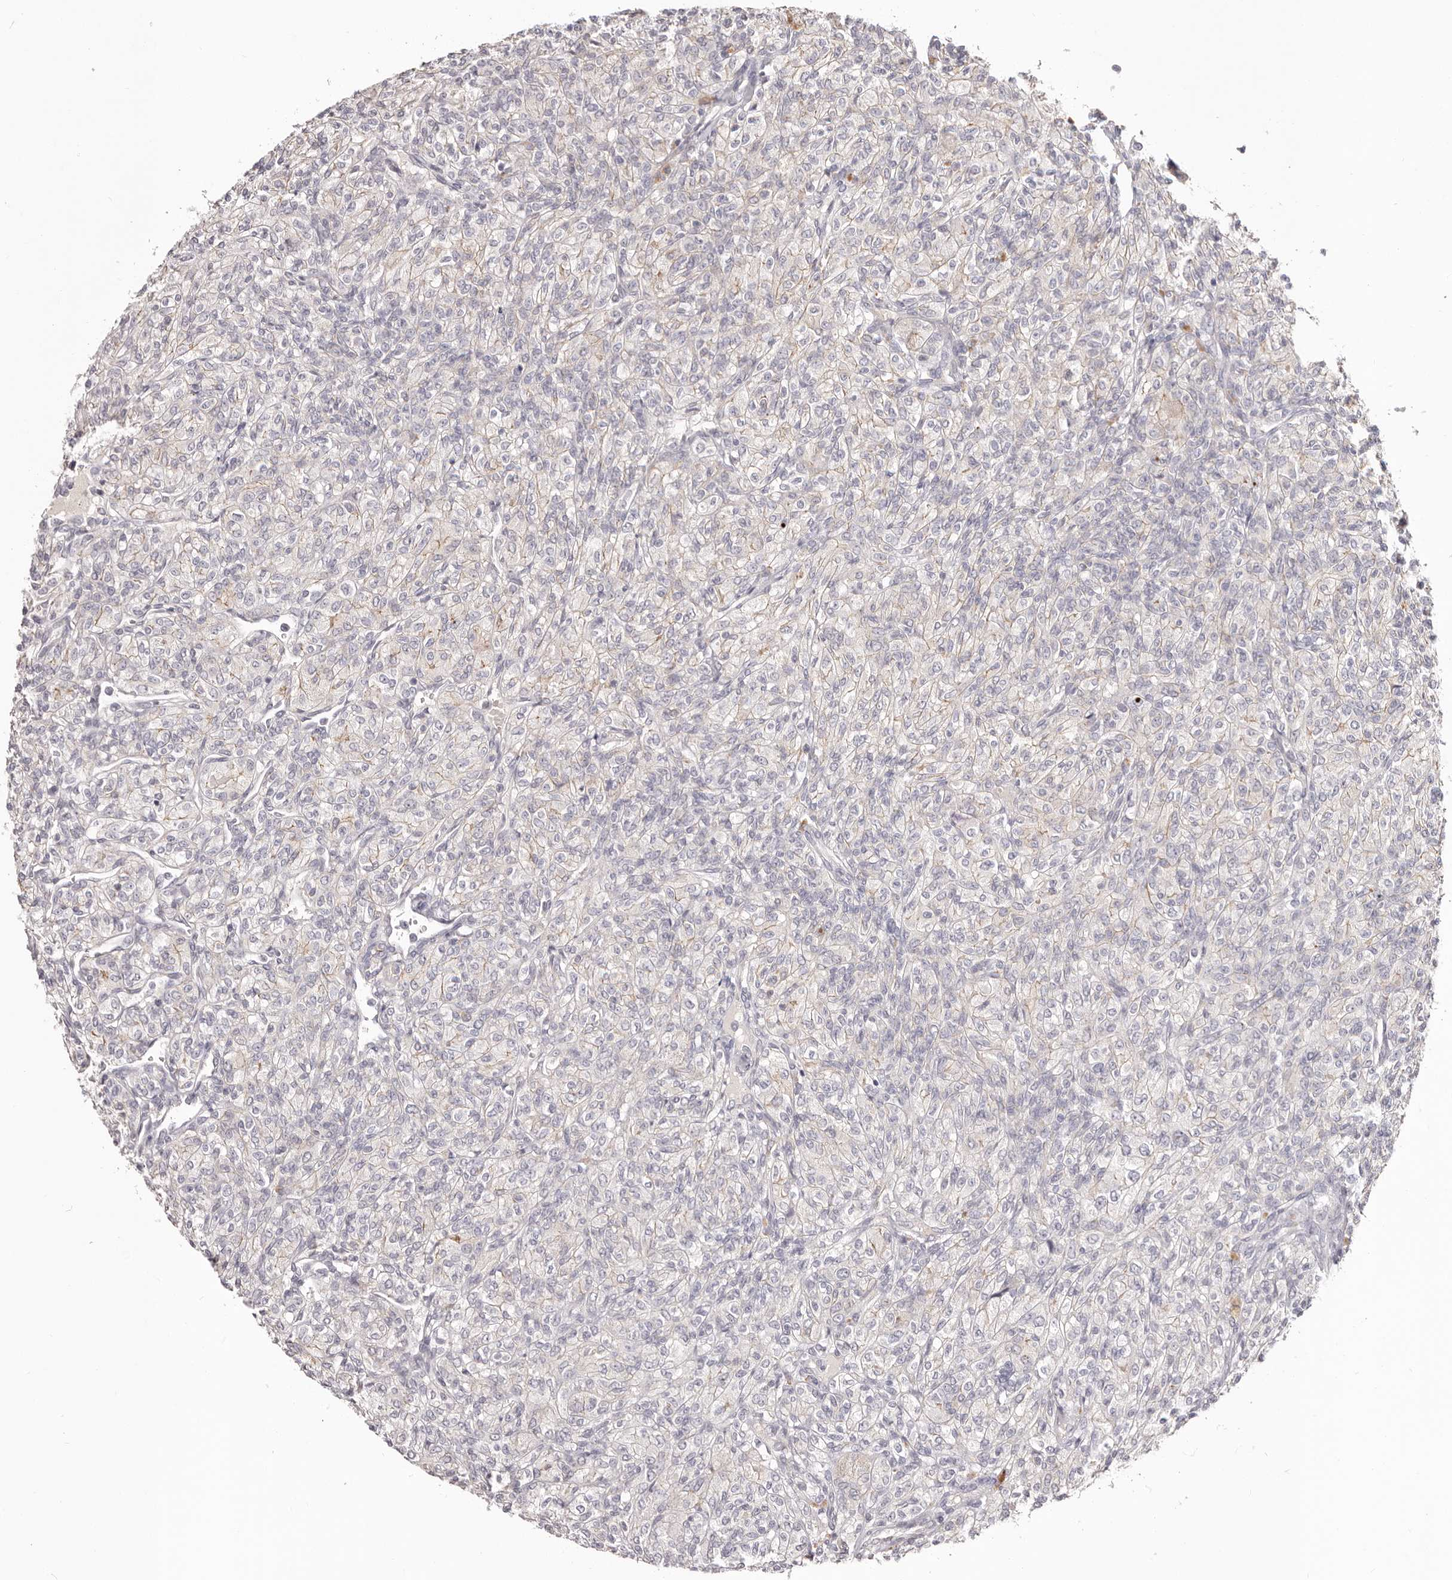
{"staining": {"intensity": "negative", "quantity": "none", "location": "none"}, "tissue": "renal cancer", "cell_type": "Tumor cells", "image_type": "cancer", "snomed": [{"axis": "morphology", "description": "Adenocarcinoma, NOS"}, {"axis": "topography", "description": "Kidney"}], "caption": "Renal cancer was stained to show a protein in brown. There is no significant positivity in tumor cells.", "gene": "PCDHB6", "patient": {"sex": "male", "age": 77}}